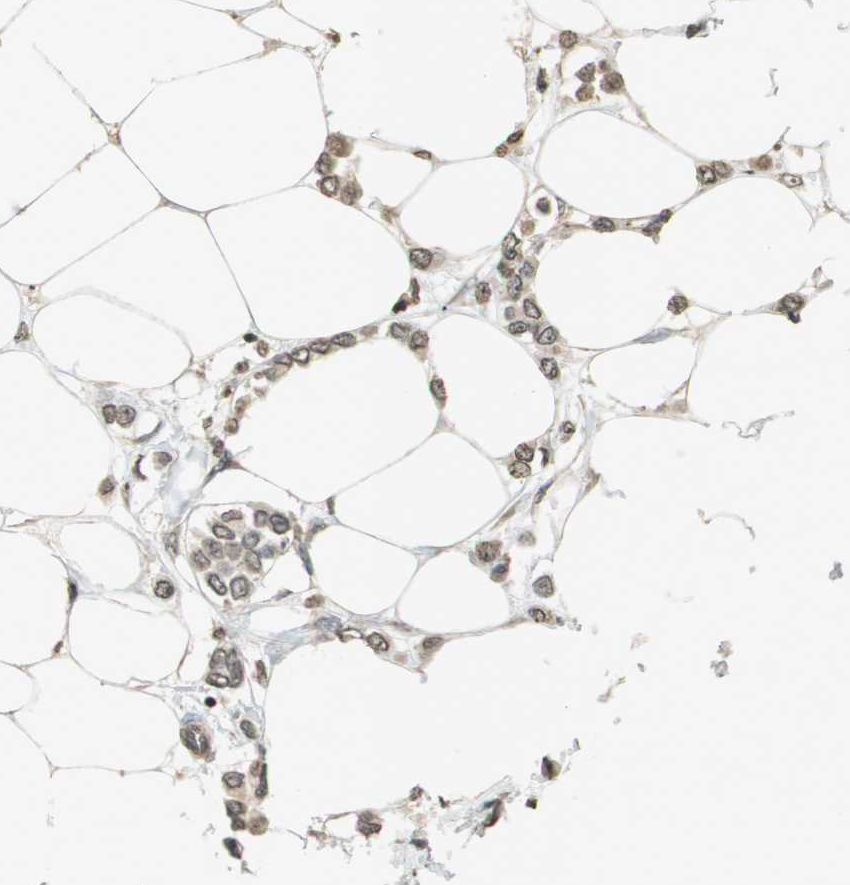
{"staining": {"intensity": "moderate", "quantity": ">75%", "location": "cytoplasmic/membranous"}, "tissue": "breast cancer", "cell_type": "Tumor cells", "image_type": "cancer", "snomed": [{"axis": "morphology", "description": "Lobular carcinoma"}, {"axis": "topography", "description": "Breast"}], "caption": "A medium amount of moderate cytoplasmic/membranous expression is appreciated in about >75% of tumor cells in breast cancer (lobular carcinoma) tissue.", "gene": "RAB21", "patient": {"sex": "female", "age": 51}}